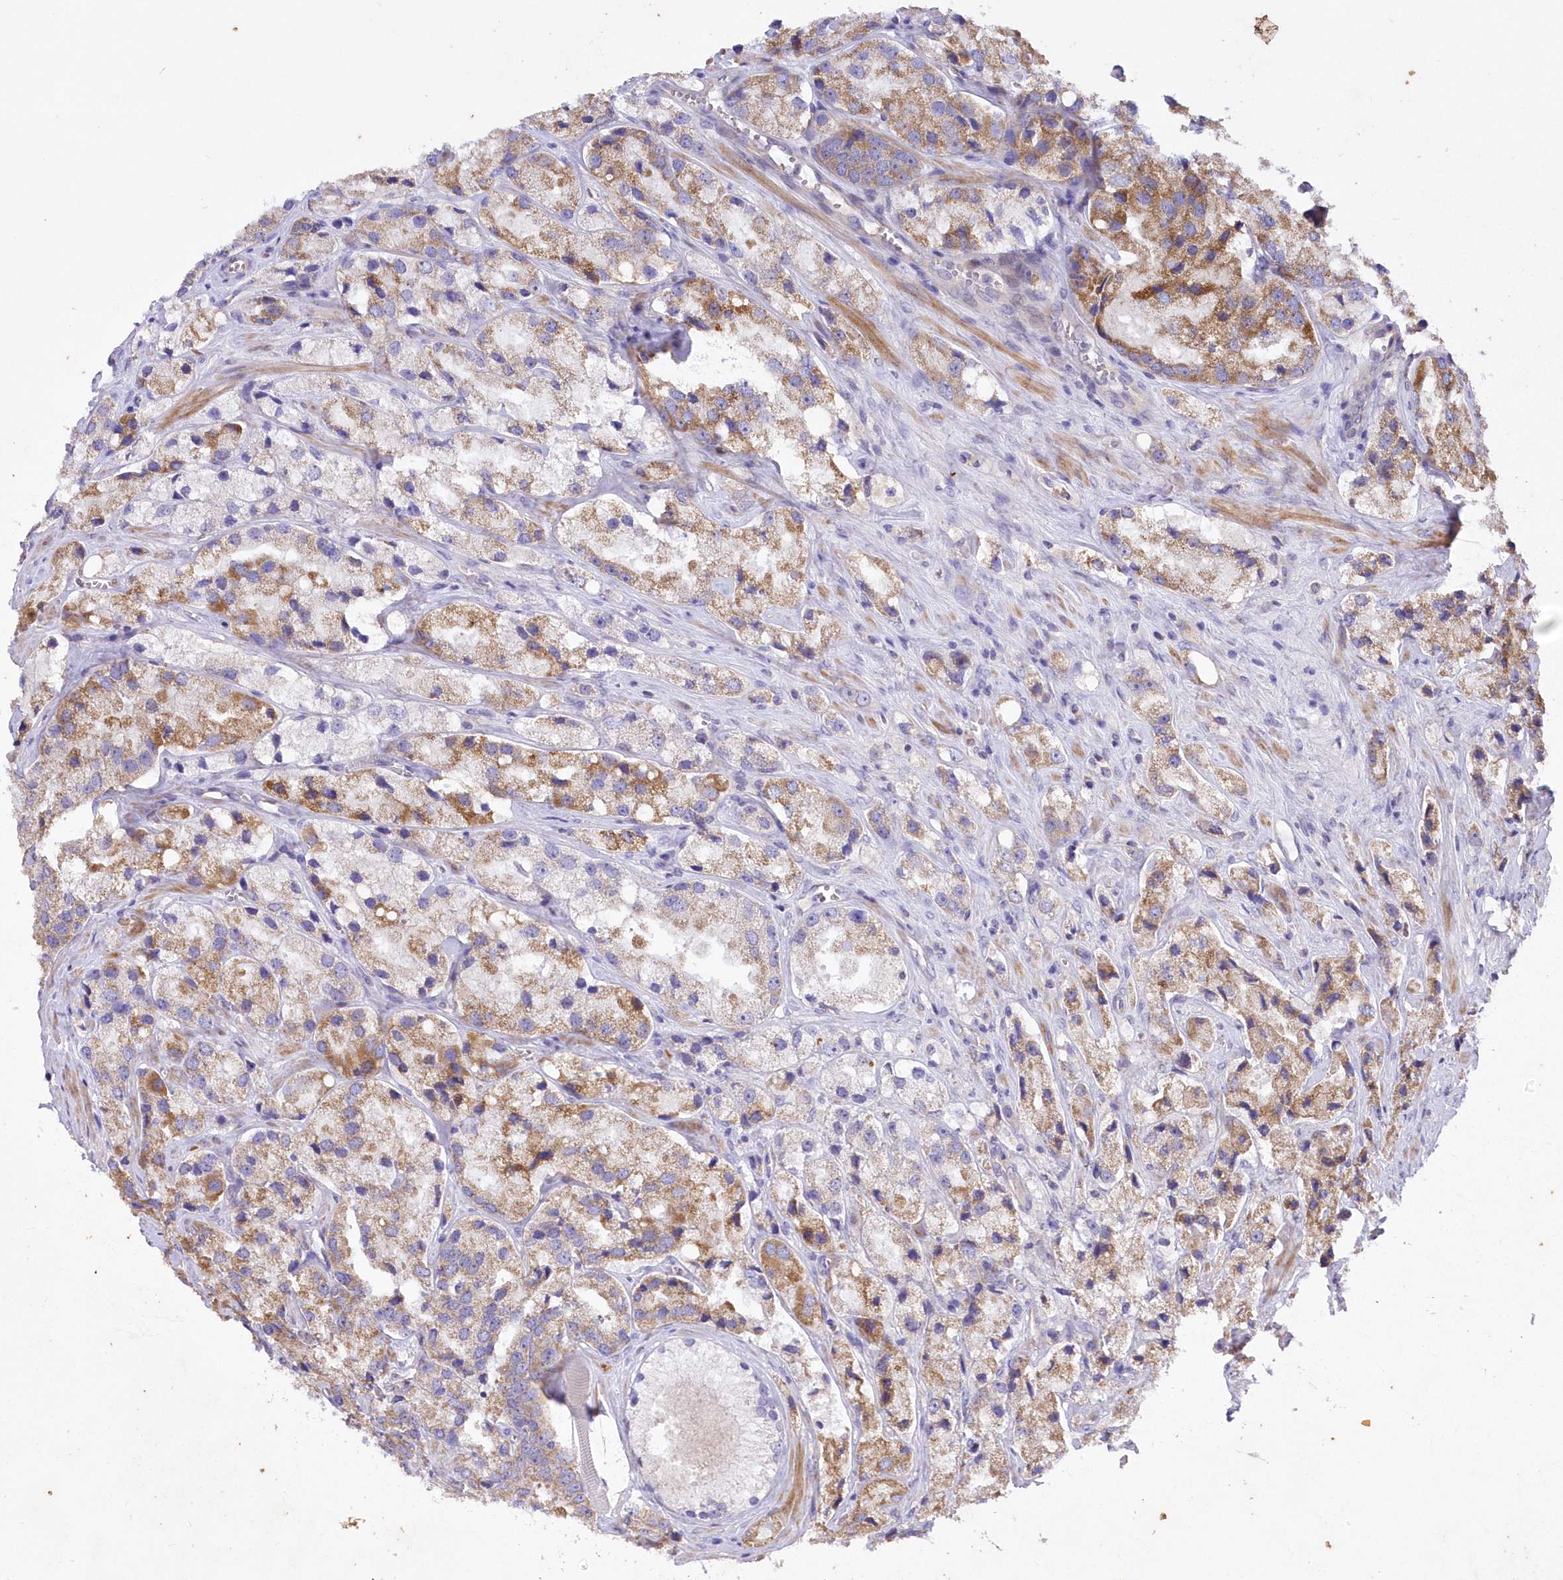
{"staining": {"intensity": "moderate", "quantity": "25%-75%", "location": "cytoplasmic/membranous"}, "tissue": "prostate cancer", "cell_type": "Tumor cells", "image_type": "cancer", "snomed": [{"axis": "morphology", "description": "Adenocarcinoma, High grade"}, {"axis": "topography", "description": "Prostate"}], "caption": "Prostate adenocarcinoma (high-grade) stained with a brown dye reveals moderate cytoplasmic/membranous positive staining in about 25%-75% of tumor cells.", "gene": "ITSN2", "patient": {"sex": "male", "age": 66}}